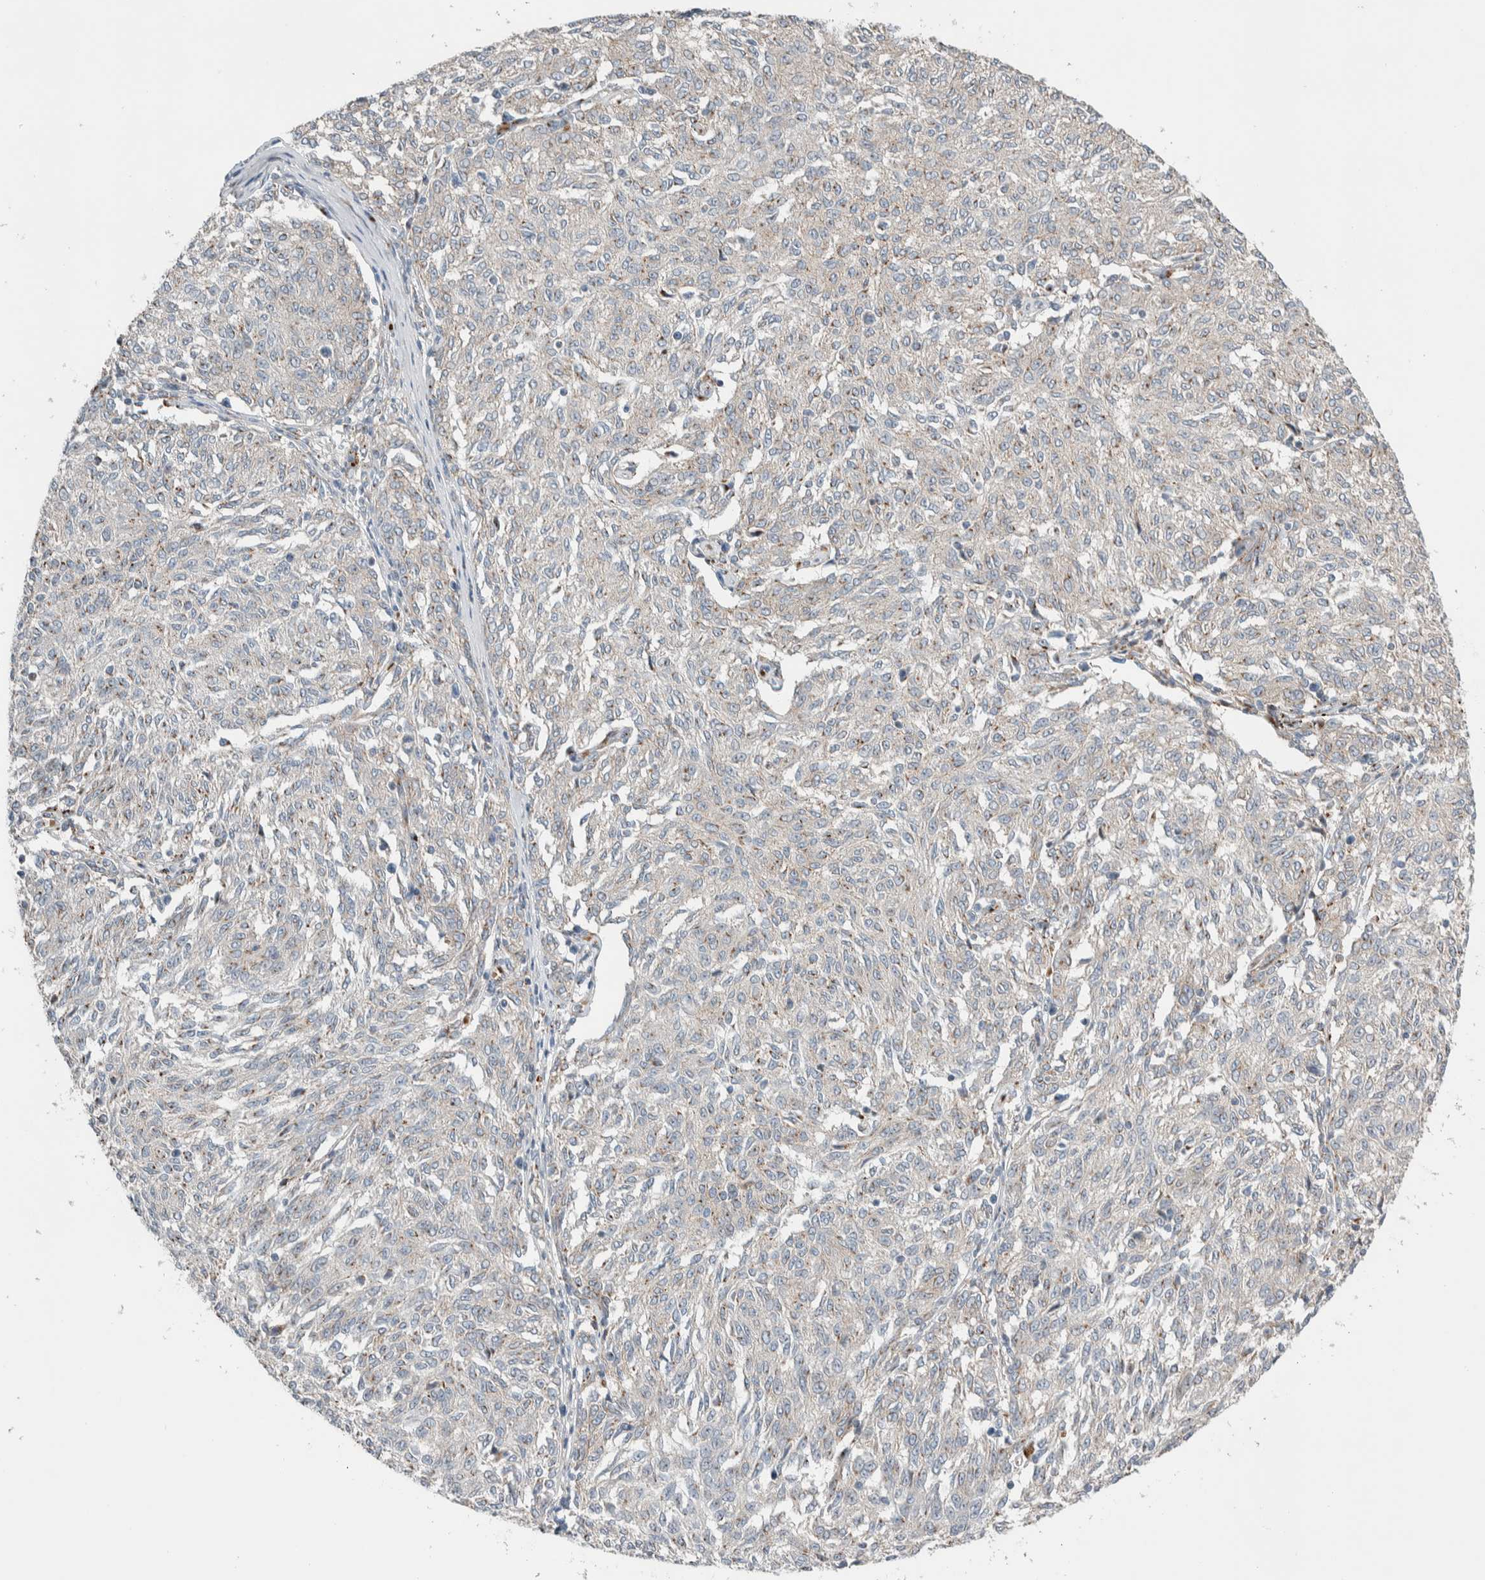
{"staining": {"intensity": "negative", "quantity": "none", "location": "none"}, "tissue": "melanoma", "cell_type": "Tumor cells", "image_type": "cancer", "snomed": [{"axis": "morphology", "description": "Malignant melanoma, NOS"}, {"axis": "topography", "description": "Skin"}], "caption": "Tumor cells are negative for protein expression in human melanoma.", "gene": "SLC38A10", "patient": {"sex": "female", "age": 72}}